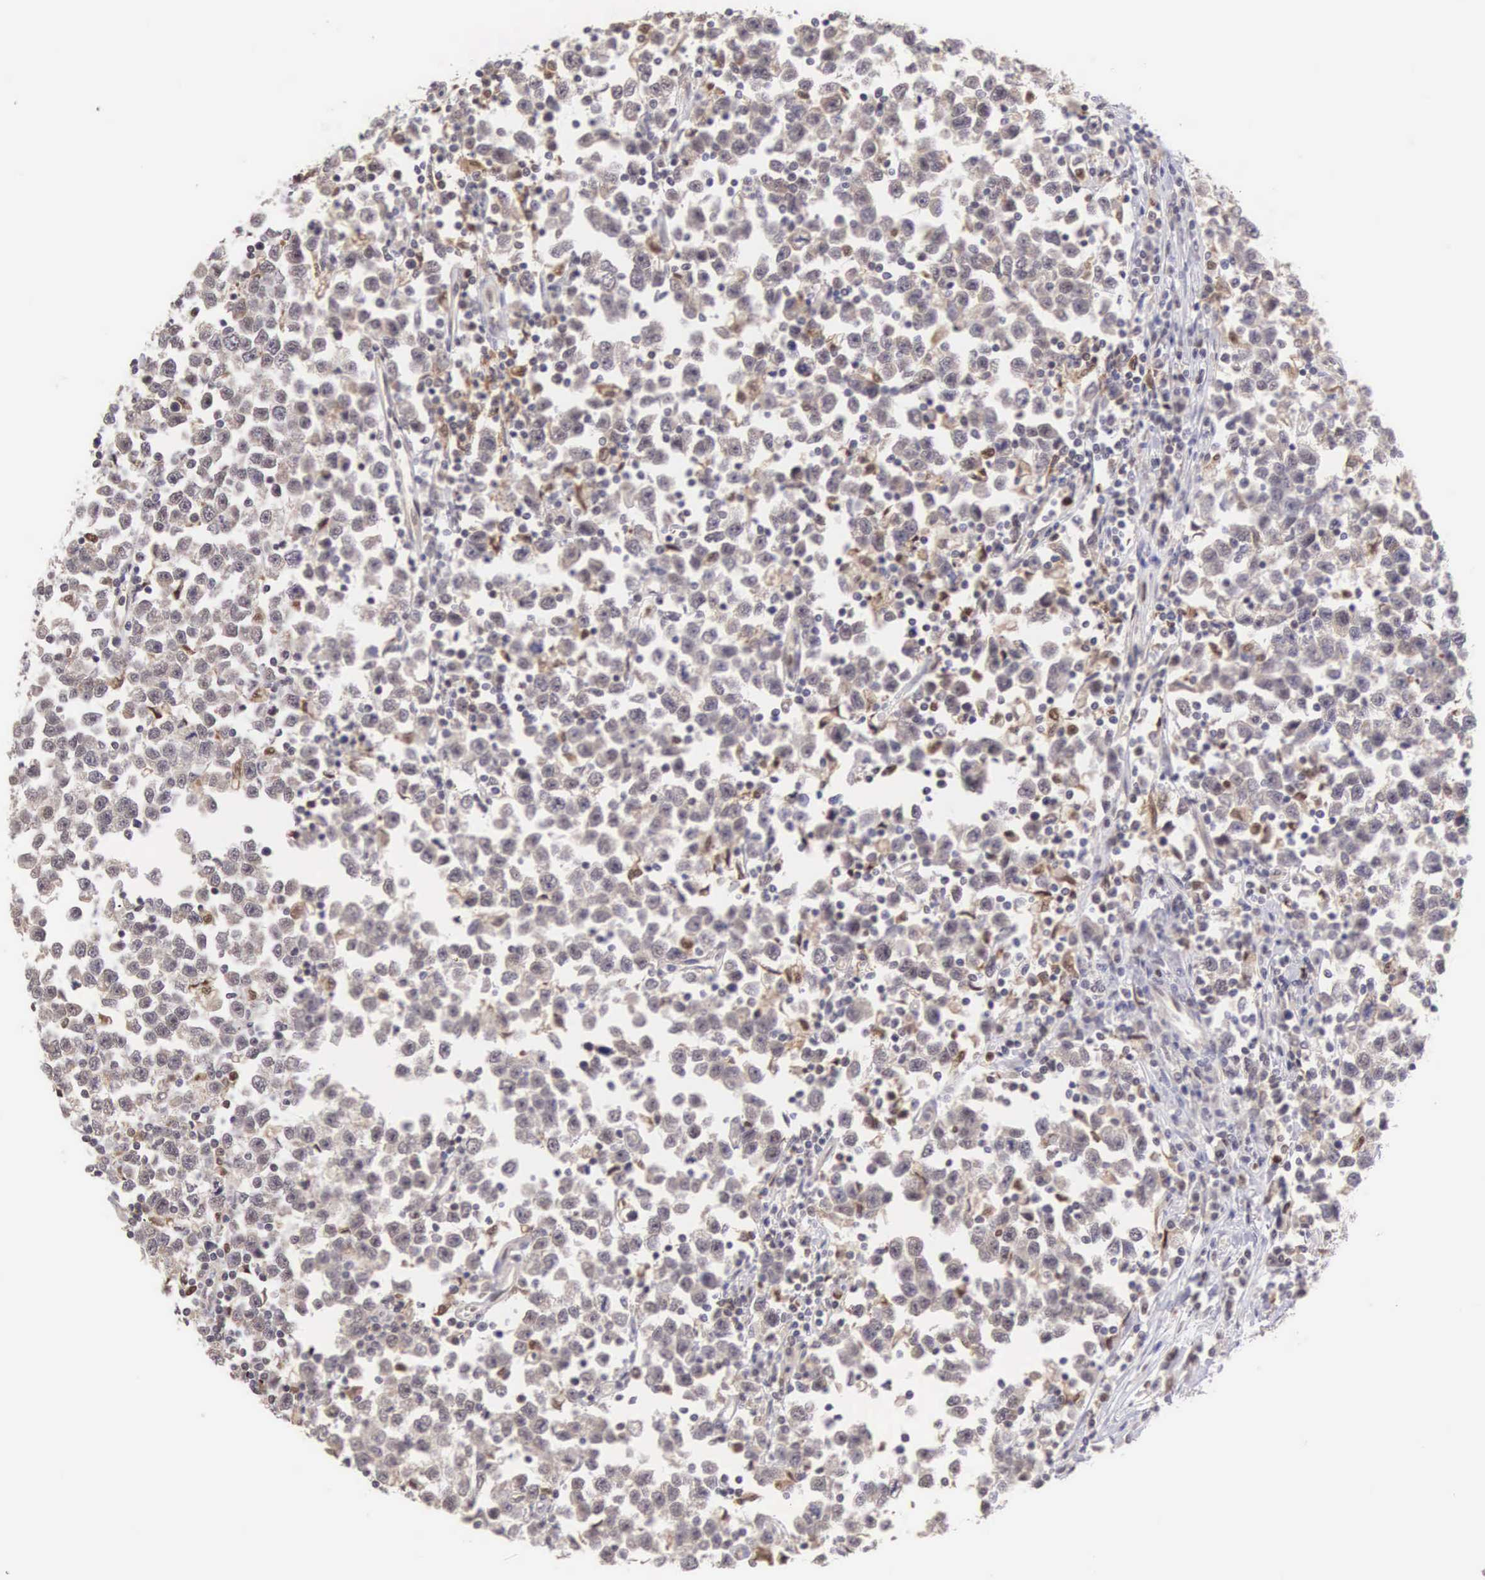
{"staining": {"intensity": "negative", "quantity": "none", "location": "none"}, "tissue": "testis cancer", "cell_type": "Tumor cells", "image_type": "cancer", "snomed": [{"axis": "morphology", "description": "Seminoma, NOS"}, {"axis": "topography", "description": "Testis"}], "caption": "DAB immunohistochemical staining of testis seminoma reveals no significant positivity in tumor cells.", "gene": "GRK3", "patient": {"sex": "male", "age": 43}}